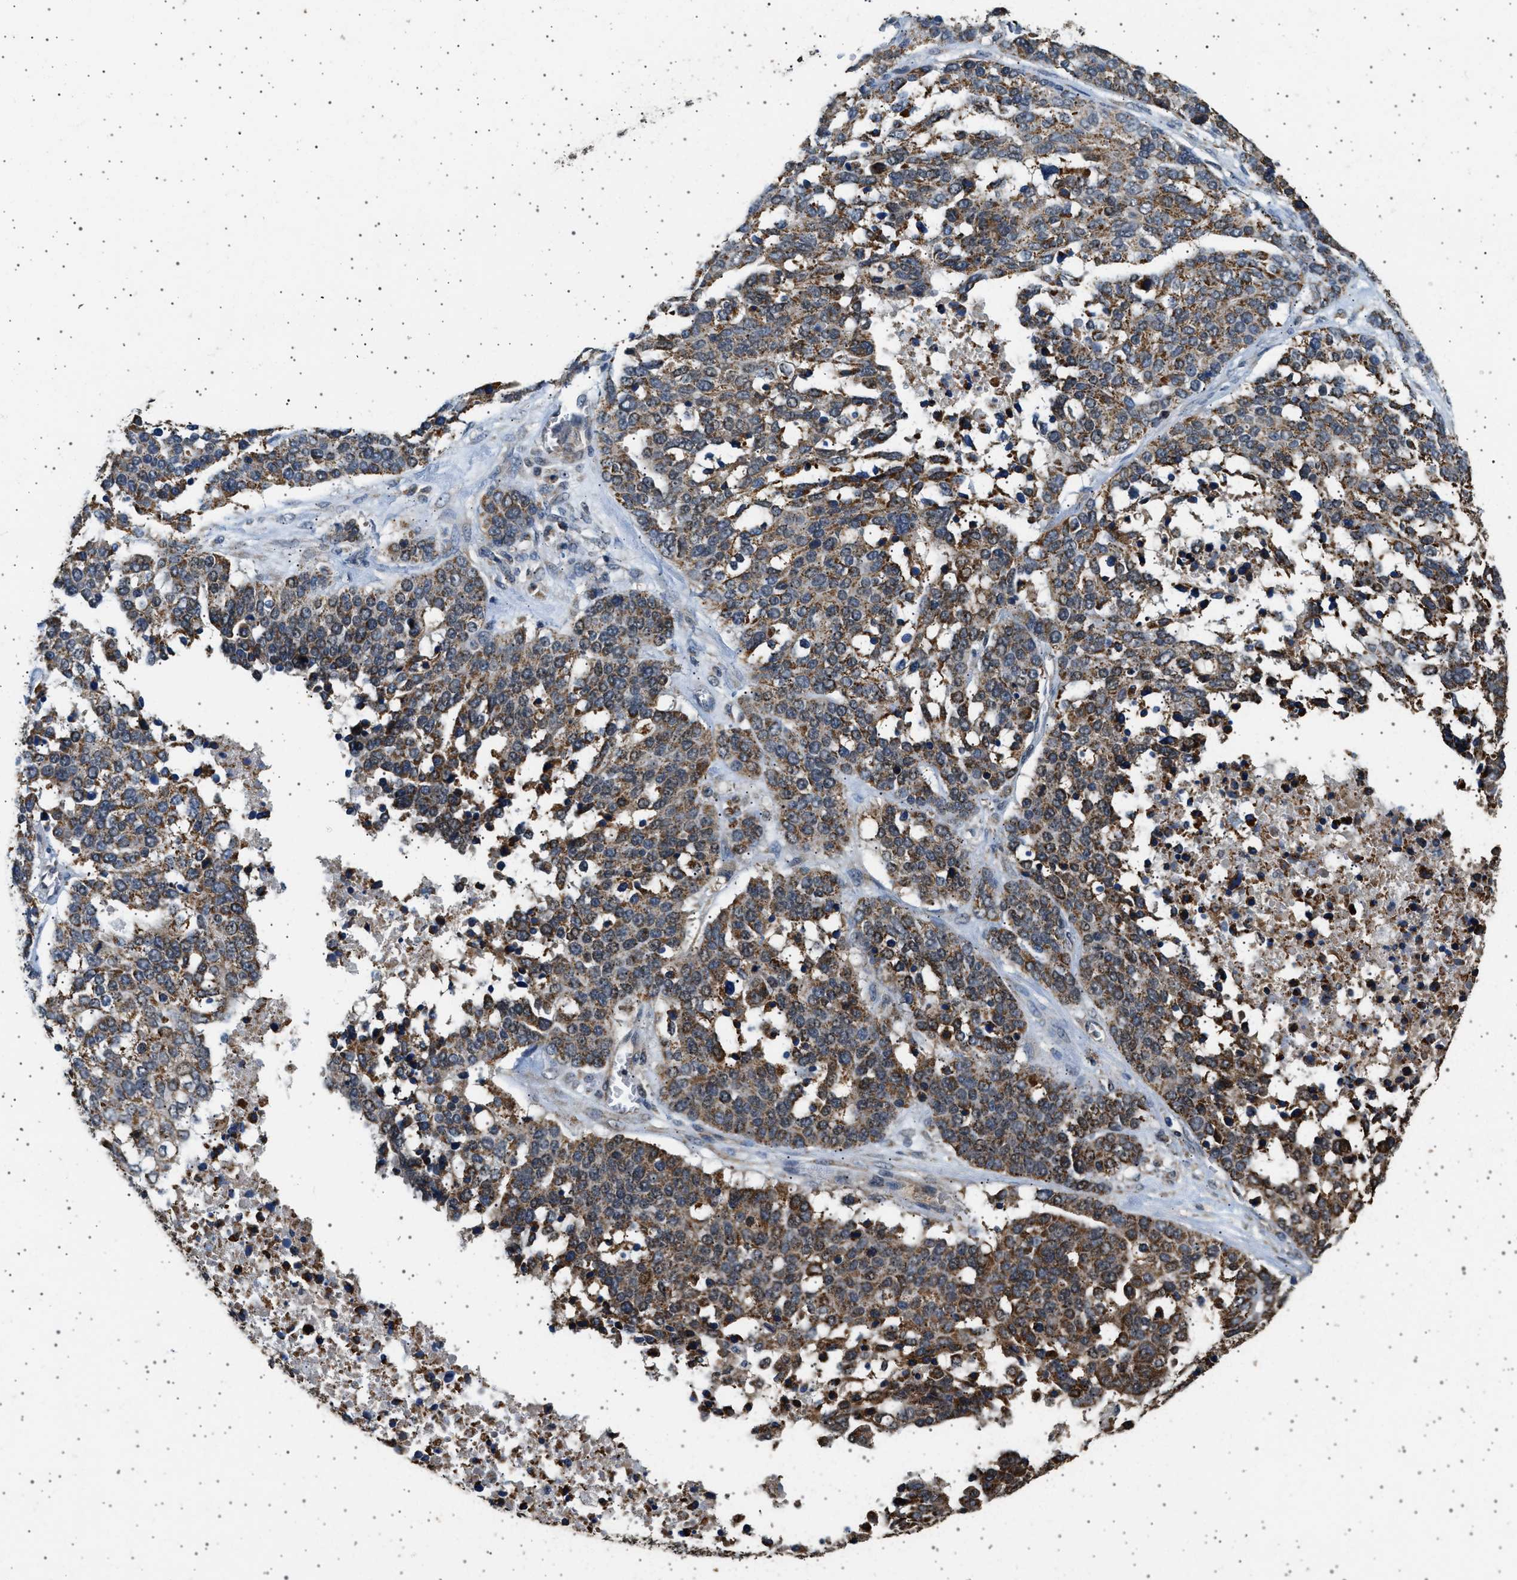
{"staining": {"intensity": "moderate", "quantity": ">75%", "location": "cytoplasmic/membranous"}, "tissue": "ovarian cancer", "cell_type": "Tumor cells", "image_type": "cancer", "snomed": [{"axis": "morphology", "description": "Cystadenocarcinoma, serous, NOS"}, {"axis": "topography", "description": "Ovary"}], "caption": "The photomicrograph displays a brown stain indicating the presence of a protein in the cytoplasmic/membranous of tumor cells in ovarian cancer (serous cystadenocarcinoma).", "gene": "KCNA4", "patient": {"sex": "female", "age": 44}}